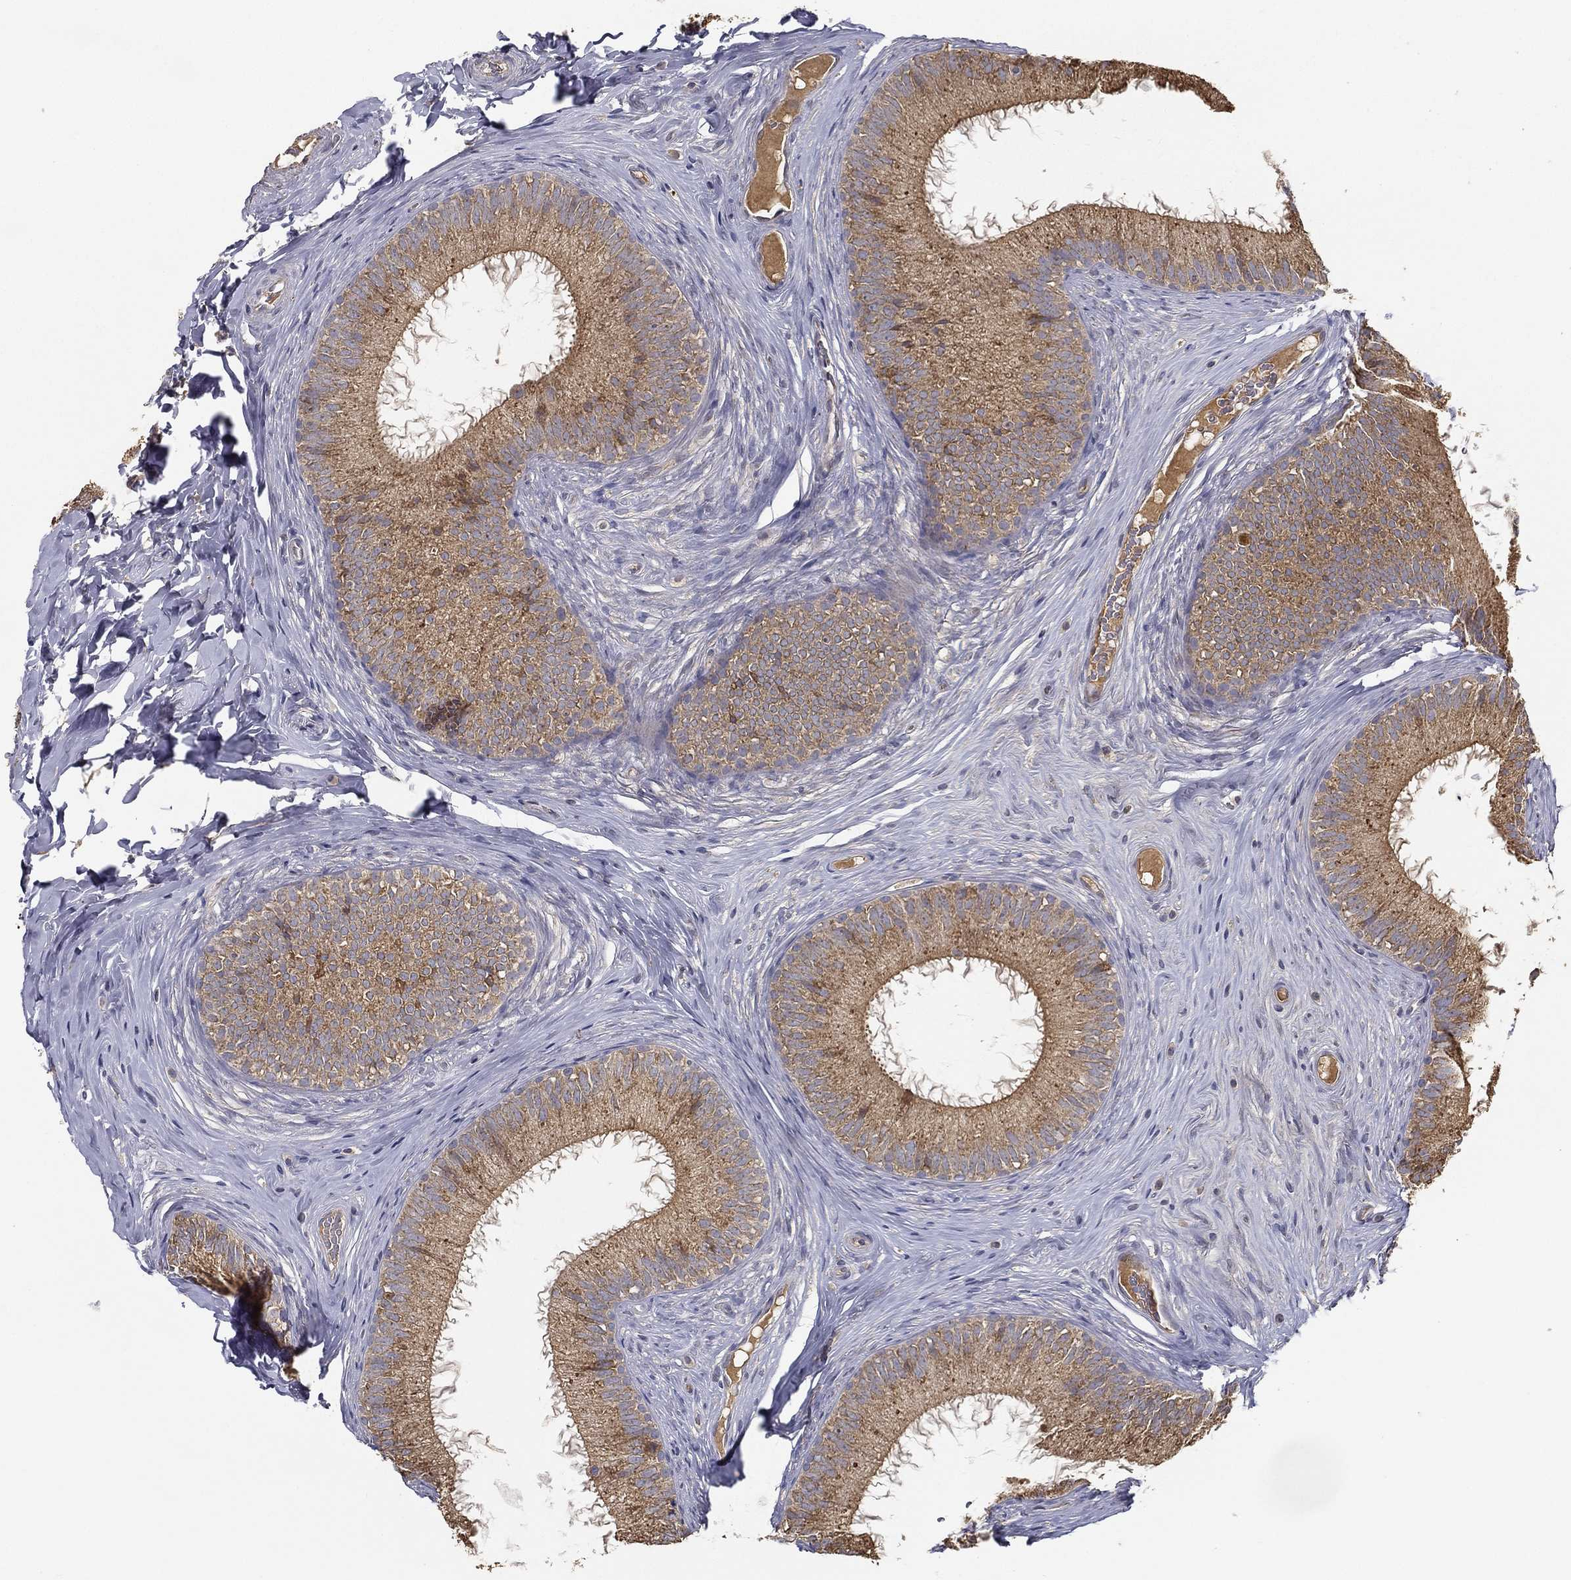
{"staining": {"intensity": "moderate", "quantity": "25%-75%", "location": "cytoplasmic/membranous"}, "tissue": "epididymis", "cell_type": "Glandular cells", "image_type": "normal", "snomed": [{"axis": "morphology", "description": "Normal tissue, NOS"}, {"axis": "morphology", "description": "Carcinoma, Embryonal, NOS"}, {"axis": "topography", "description": "Testis"}, {"axis": "topography", "description": "Epididymis"}], "caption": "This histopathology image shows immunohistochemistry (IHC) staining of normal human epididymis, with medium moderate cytoplasmic/membranous expression in about 25%-75% of glandular cells.", "gene": "MT", "patient": {"sex": "male", "age": 24}}